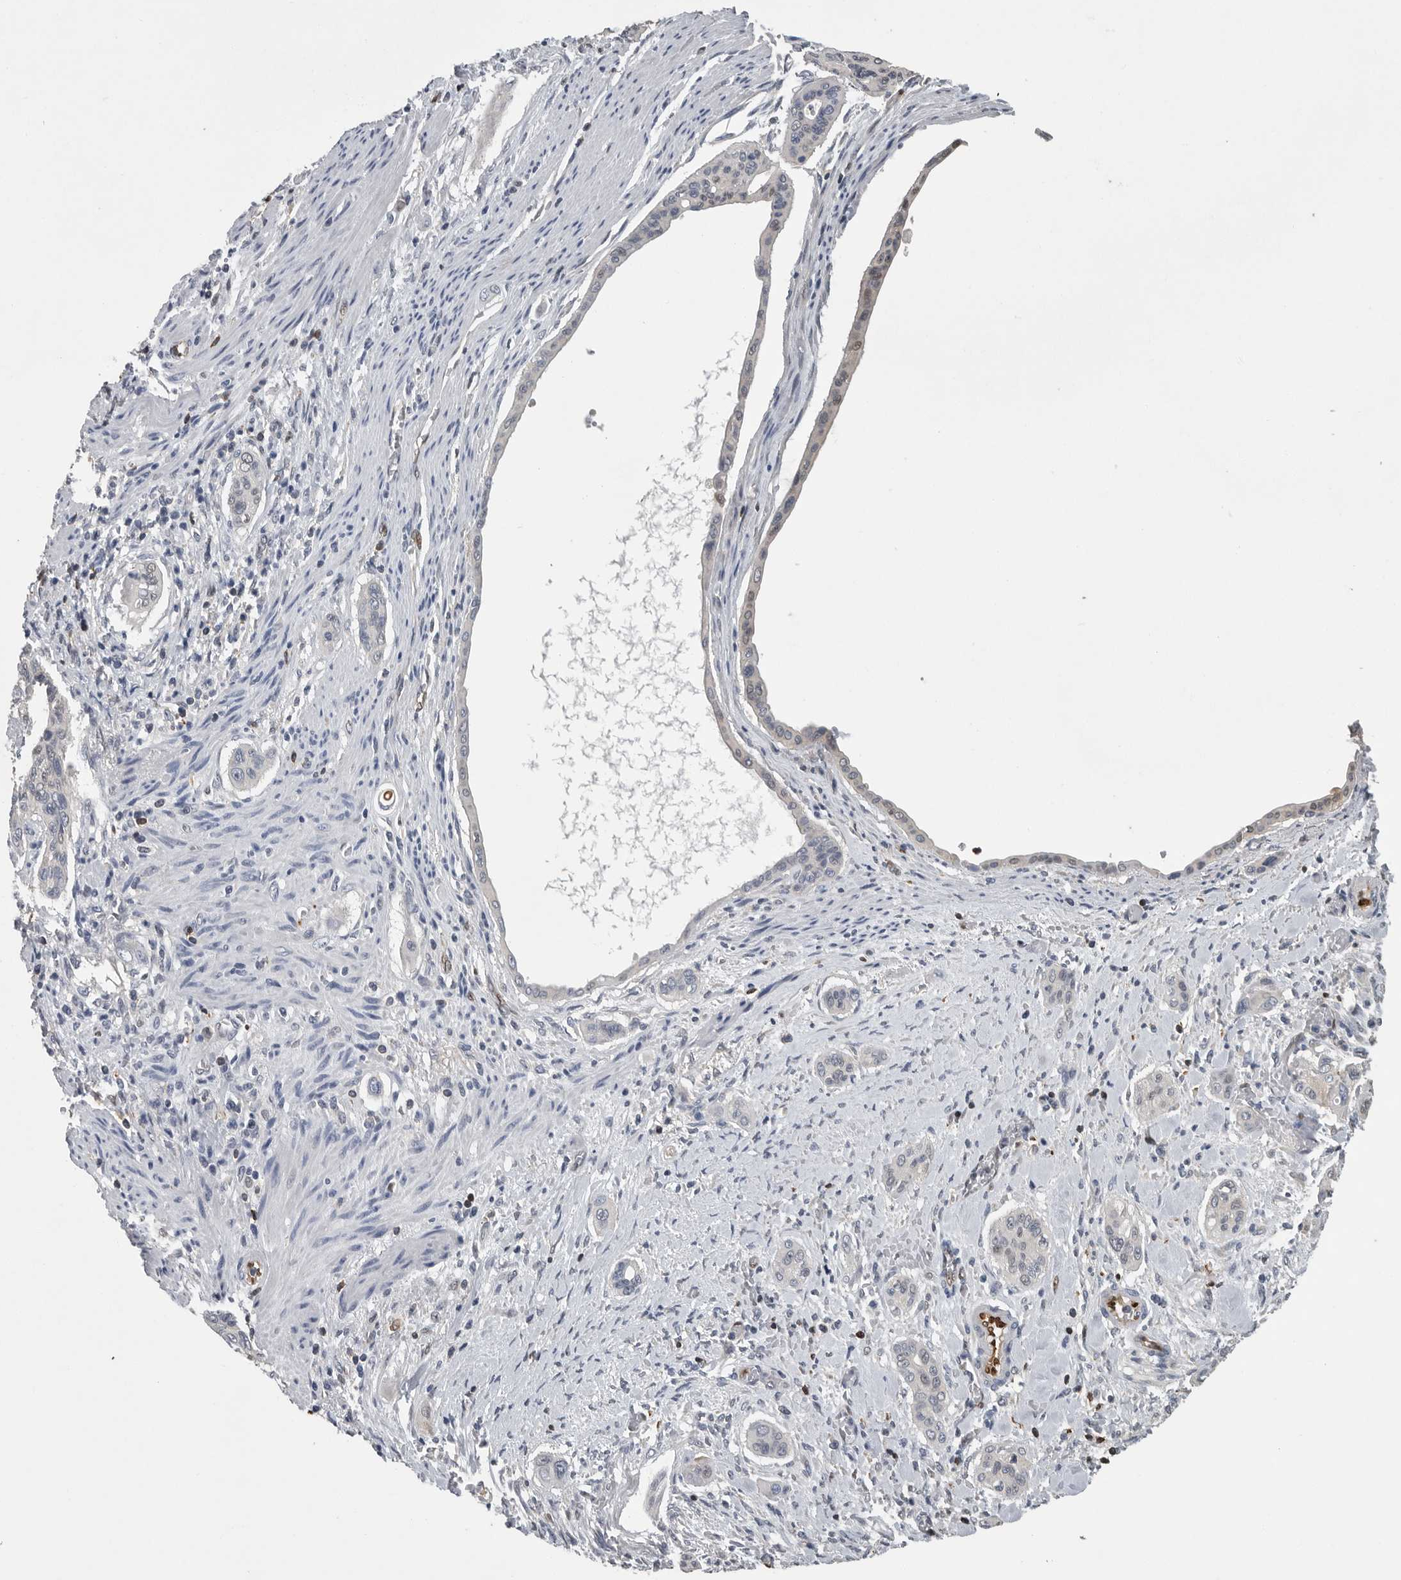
{"staining": {"intensity": "negative", "quantity": "none", "location": "none"}, "tissue": "pancreatic cancer", "cell_type": "Tumor cells", "image_type": "cancer", "snomed": [{"axis": "morphology", "description": "Adenocarcinoma, NOS"}, {"axis": "topography", "description": "Pancreas"}], "caption": "Photomicrograph shows no significant protein expression in tumor cells of adenocarcinoma (pancreatic).", "gene": "PDCD4", "patient": {"sex": "male", "age": 77}}